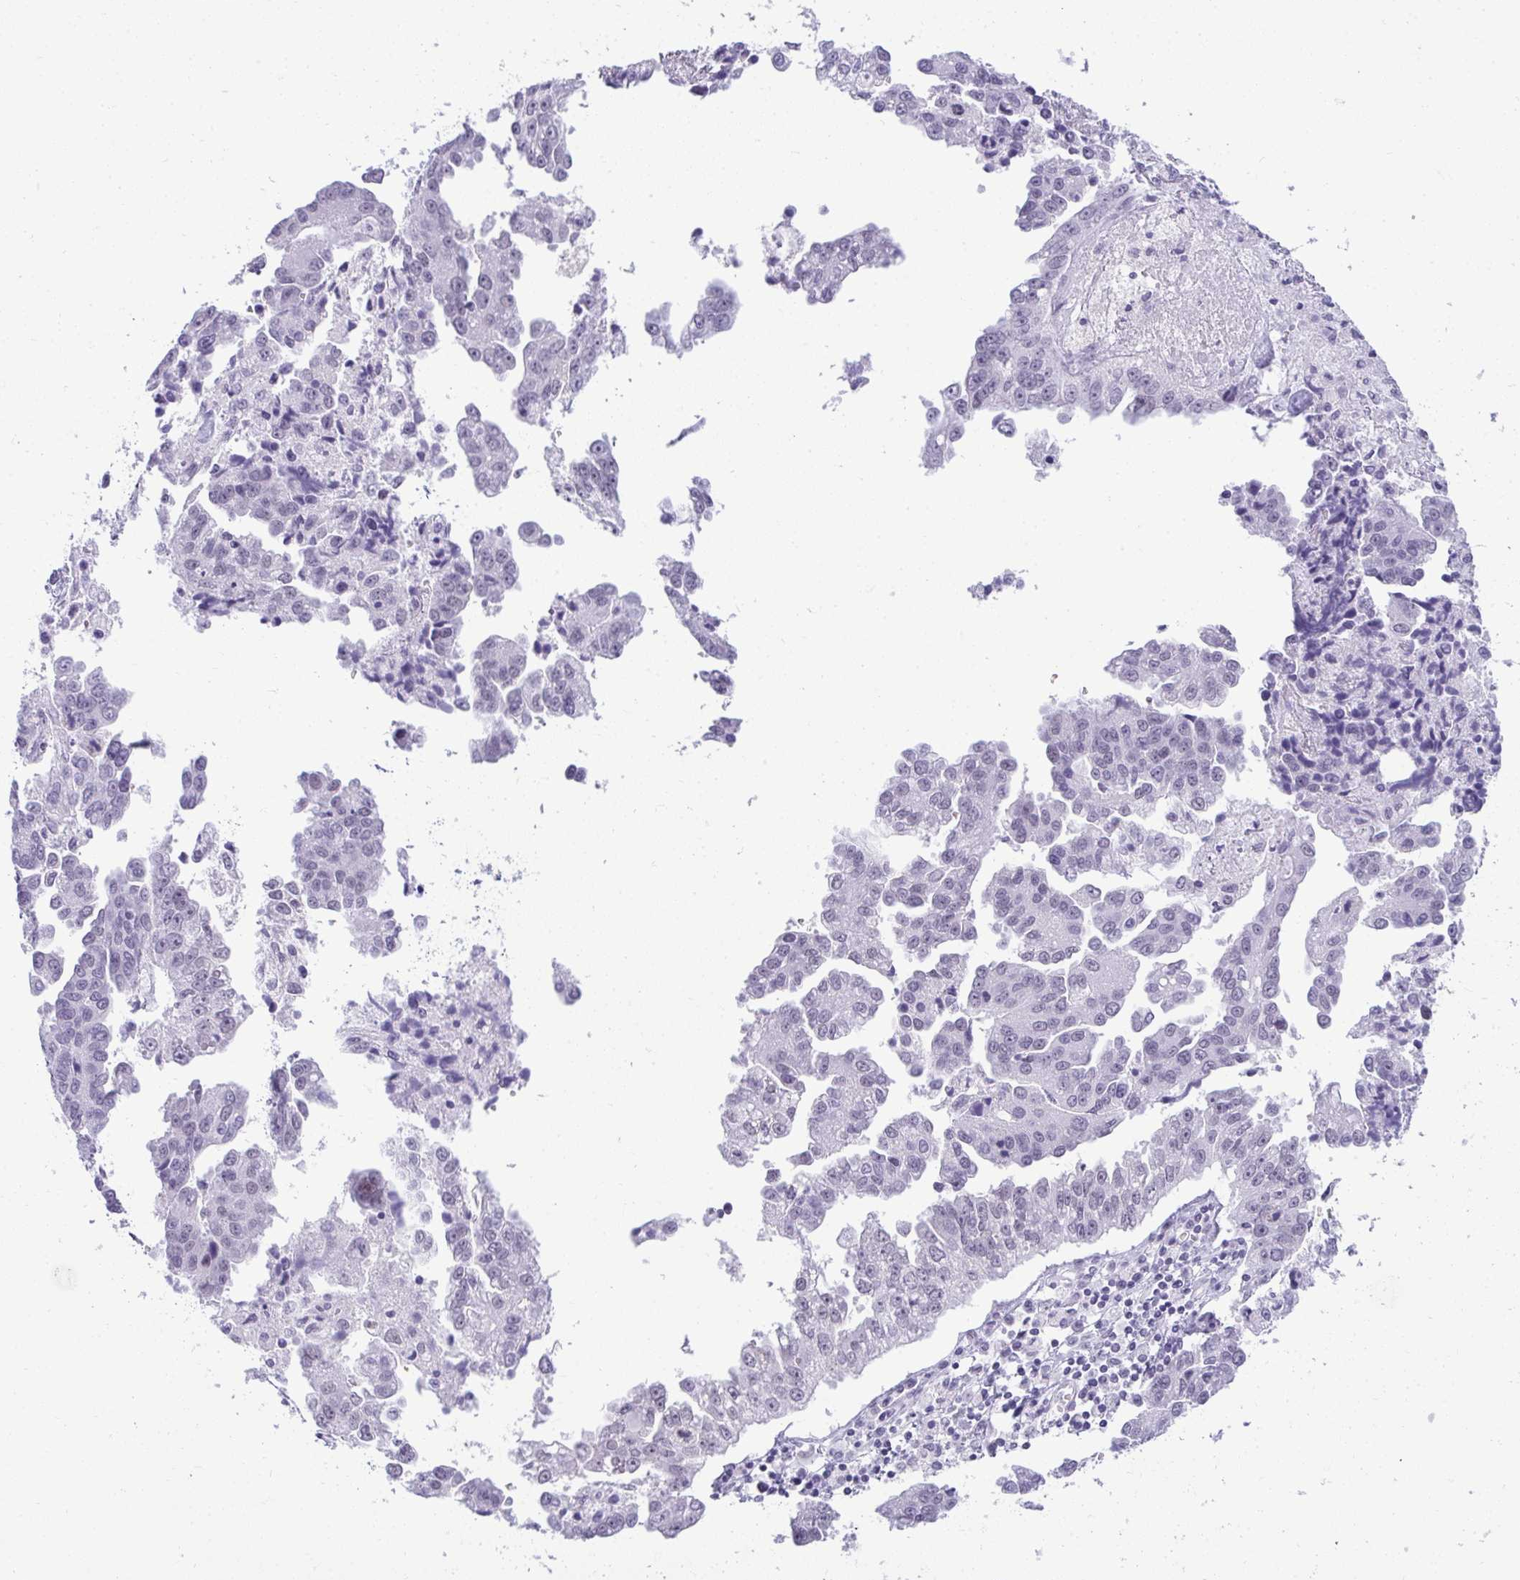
{"staining": {"intensity": "negative", "quantity": "none", "location": "none"}, "tissue": "ovarian cancer", "cell_type": "Tumor cells", "image_type": "cancer", "snomed": [{"axis": "morphology", "description": "Cystadenocarcinoma, serous, NOS"}, {"axis": "topography", "description": "Ovary"}], "caption": "Ovarian cancer was stained to show a protein in brown. There is no significant expression in tumor cells.", "gene": "PLA2G1B", "patient": {"sex": "female", "age": 75}}